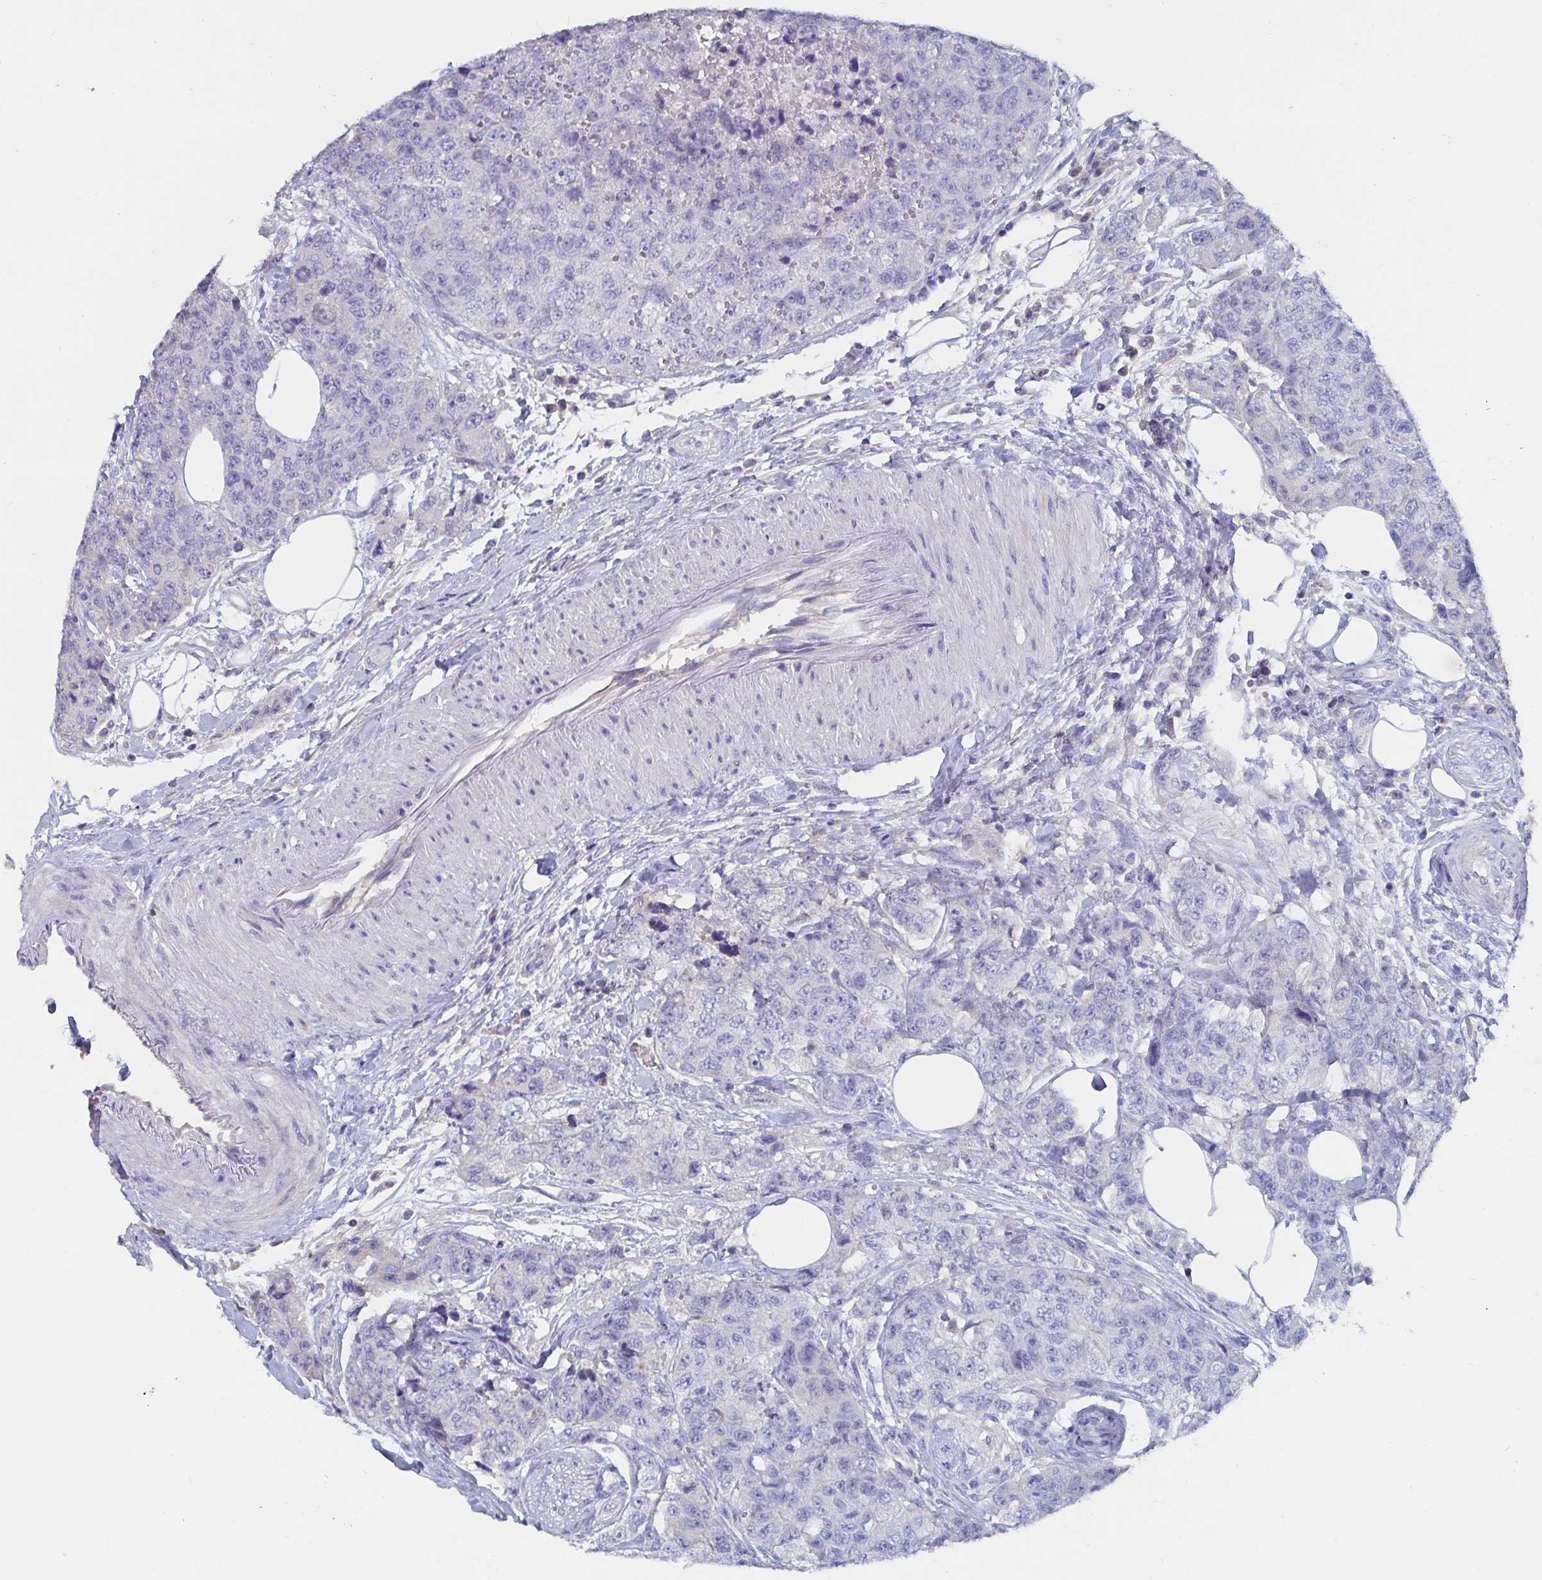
{"staining": {"intensity": "negative", "quantity": "none", "location": "none"}, "tissue": "urothelial cancer", "cell_type": "Tumor cells", "image_type": "cancer", "snomed": [{"axis": "morphology", "description": "Urothelial carcinoma, High grade"}, {"axis": "topography", "description": "Urinary bladder"}], "caption": "IHC of human urothelial carcinoma (high-grade) reveals no staining in tumor cells.", "gene": "CFAP69", "patient": {"sex": "female", "age": 78}}